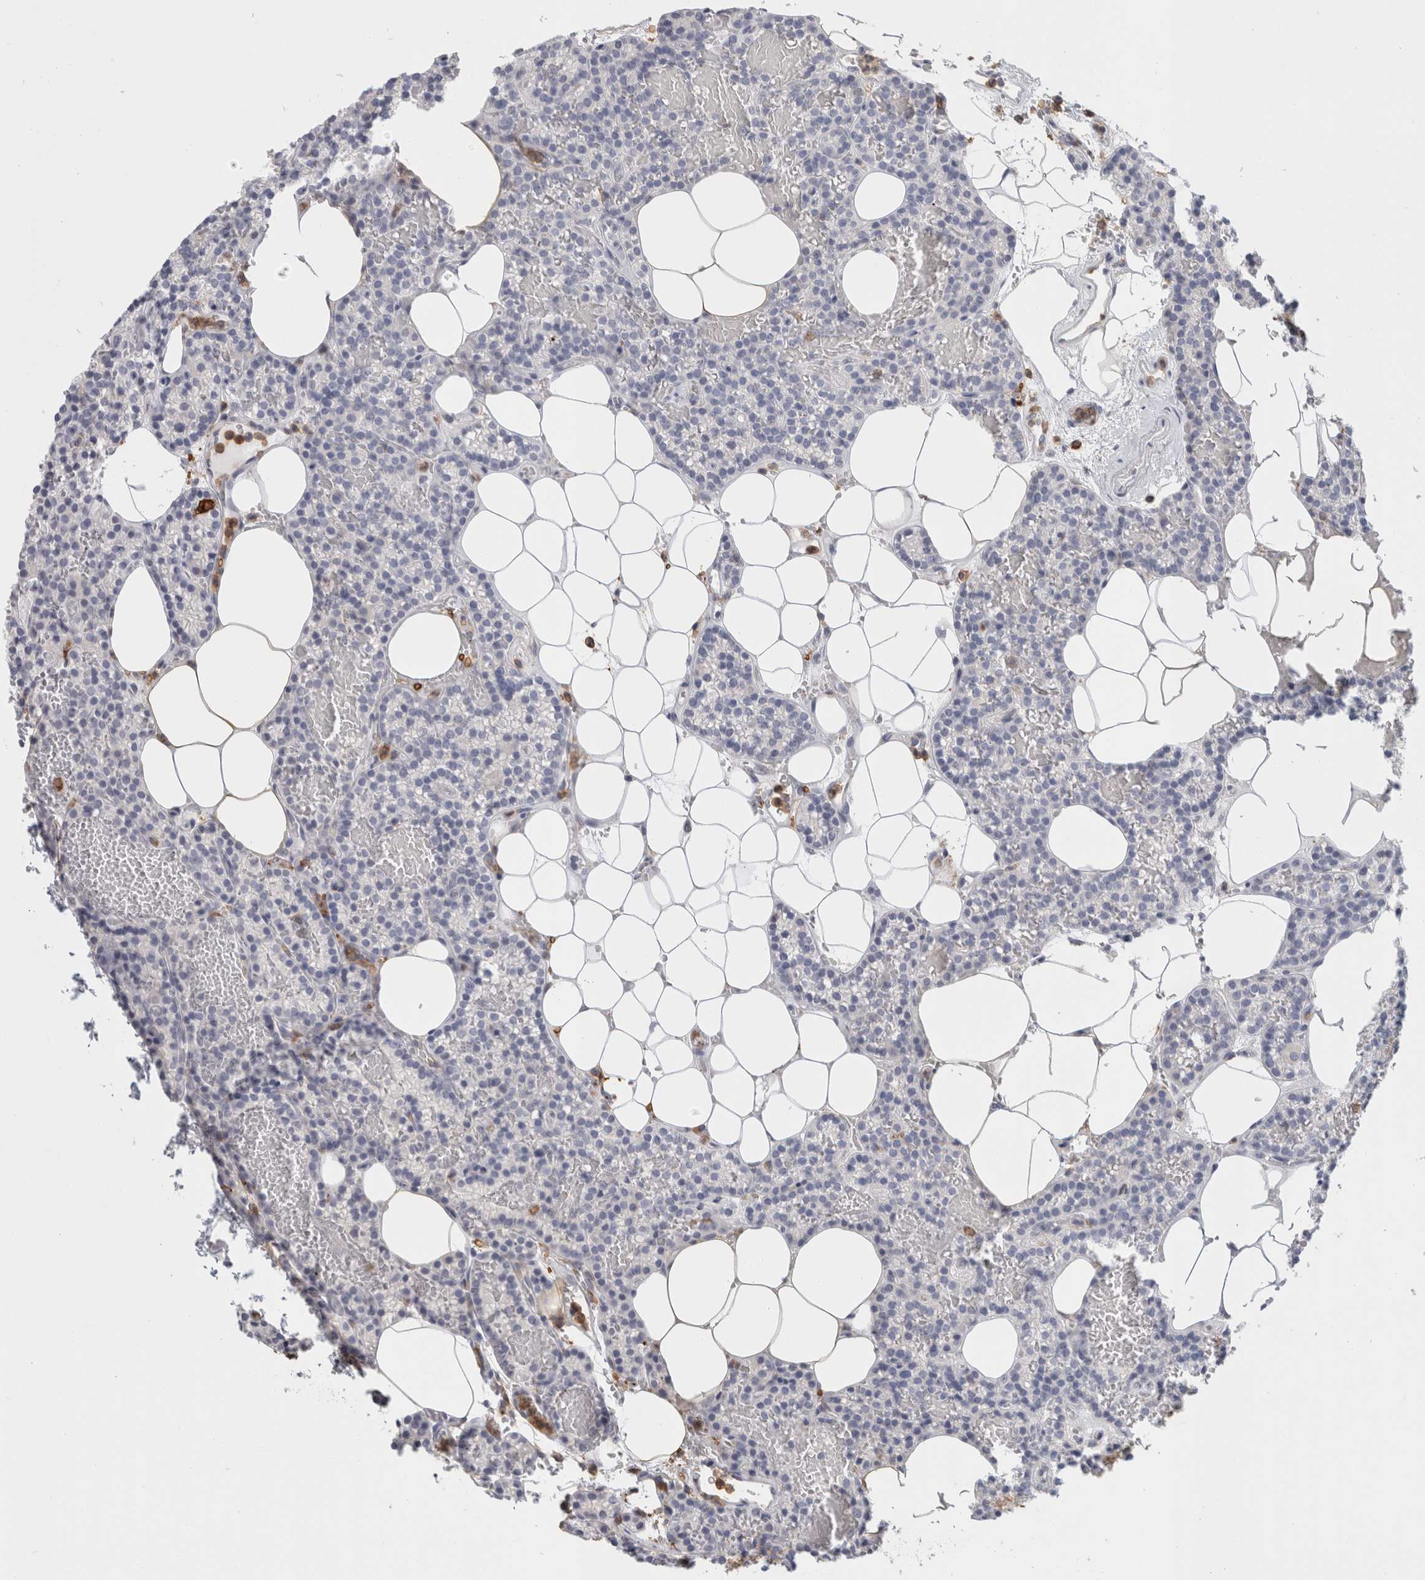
{"staining": {"intensity": "negative", "quantity": "none", "location": "none"}, "tissue": "parathyroid gland", "cell_type": "Glandular cells", "image_type": "normal", "snomed": [{"axis": "morphology", "description": "Normal tissue, NOS"}, {"axis": "topography", "description": "Parathyroid gland"}], "caption": "Image shows no protein positivity in glandular cells of unremarkable parathyroid gland. (DAB (3,3'-diaminobenzidine) IHC, high magnification).", "gene": "P2RY2", "patient": {"sex": "male", "age": 58}}